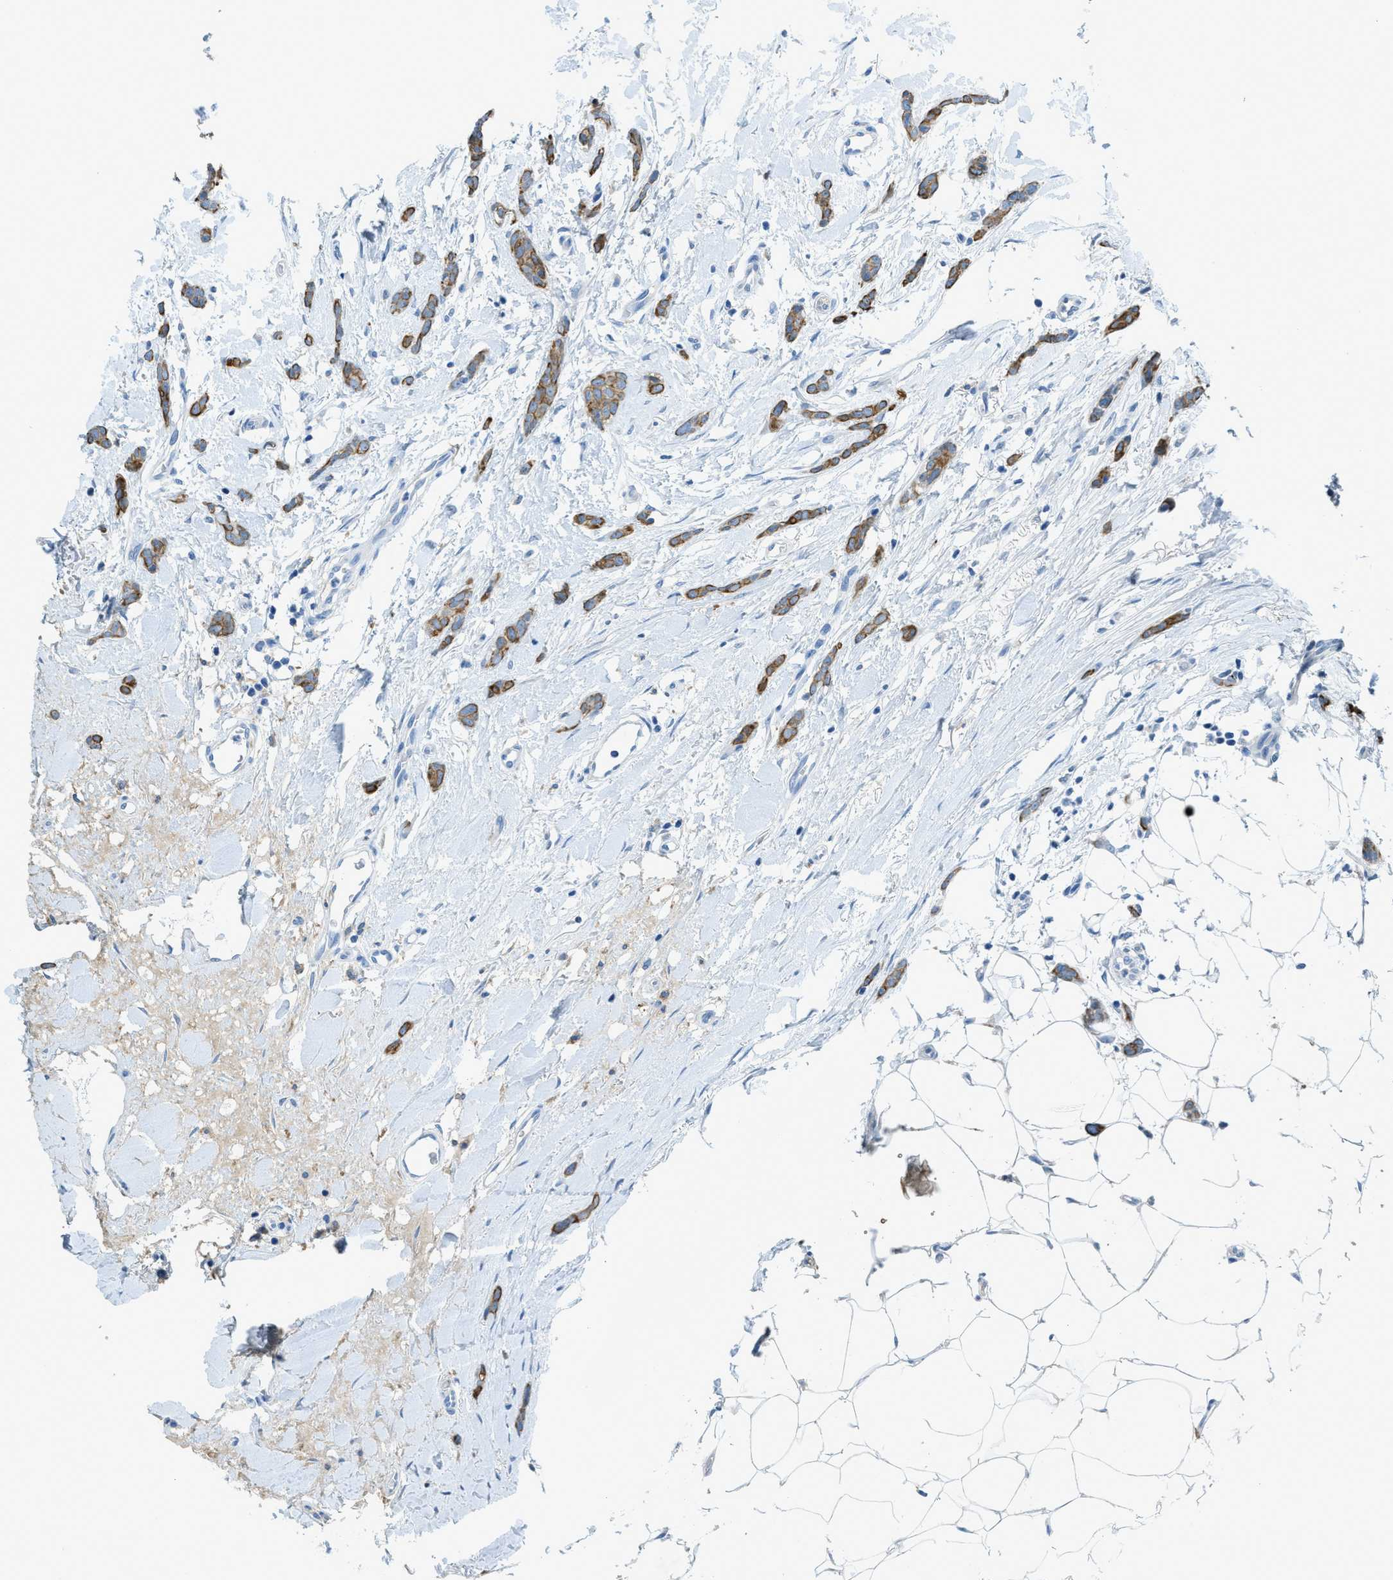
{"staining": {"intensity": "moderate", "quantity": ">75%", "location": "cytoplasmic/membranous"}, "tissue": "breast cancer", "cell_type": "Tumor cells", "image_type": "cancer", "snomed": [{"axis": "morphology", "description": "Lobular carcinoma"}, {"axis": "topography", "description": "Skin"}, {"axis": "topography", "description": "Breast"}], "caption": "An immunohistochemistry photomicrograph of tumor tissue is shown. Protein staining in brown labels moderate cytoplasmic/membranous positivity in breast lobular carcinoma within tumor cells.", "gene": "KLHL8", "patient": {"sex": "female", "age": 46}}